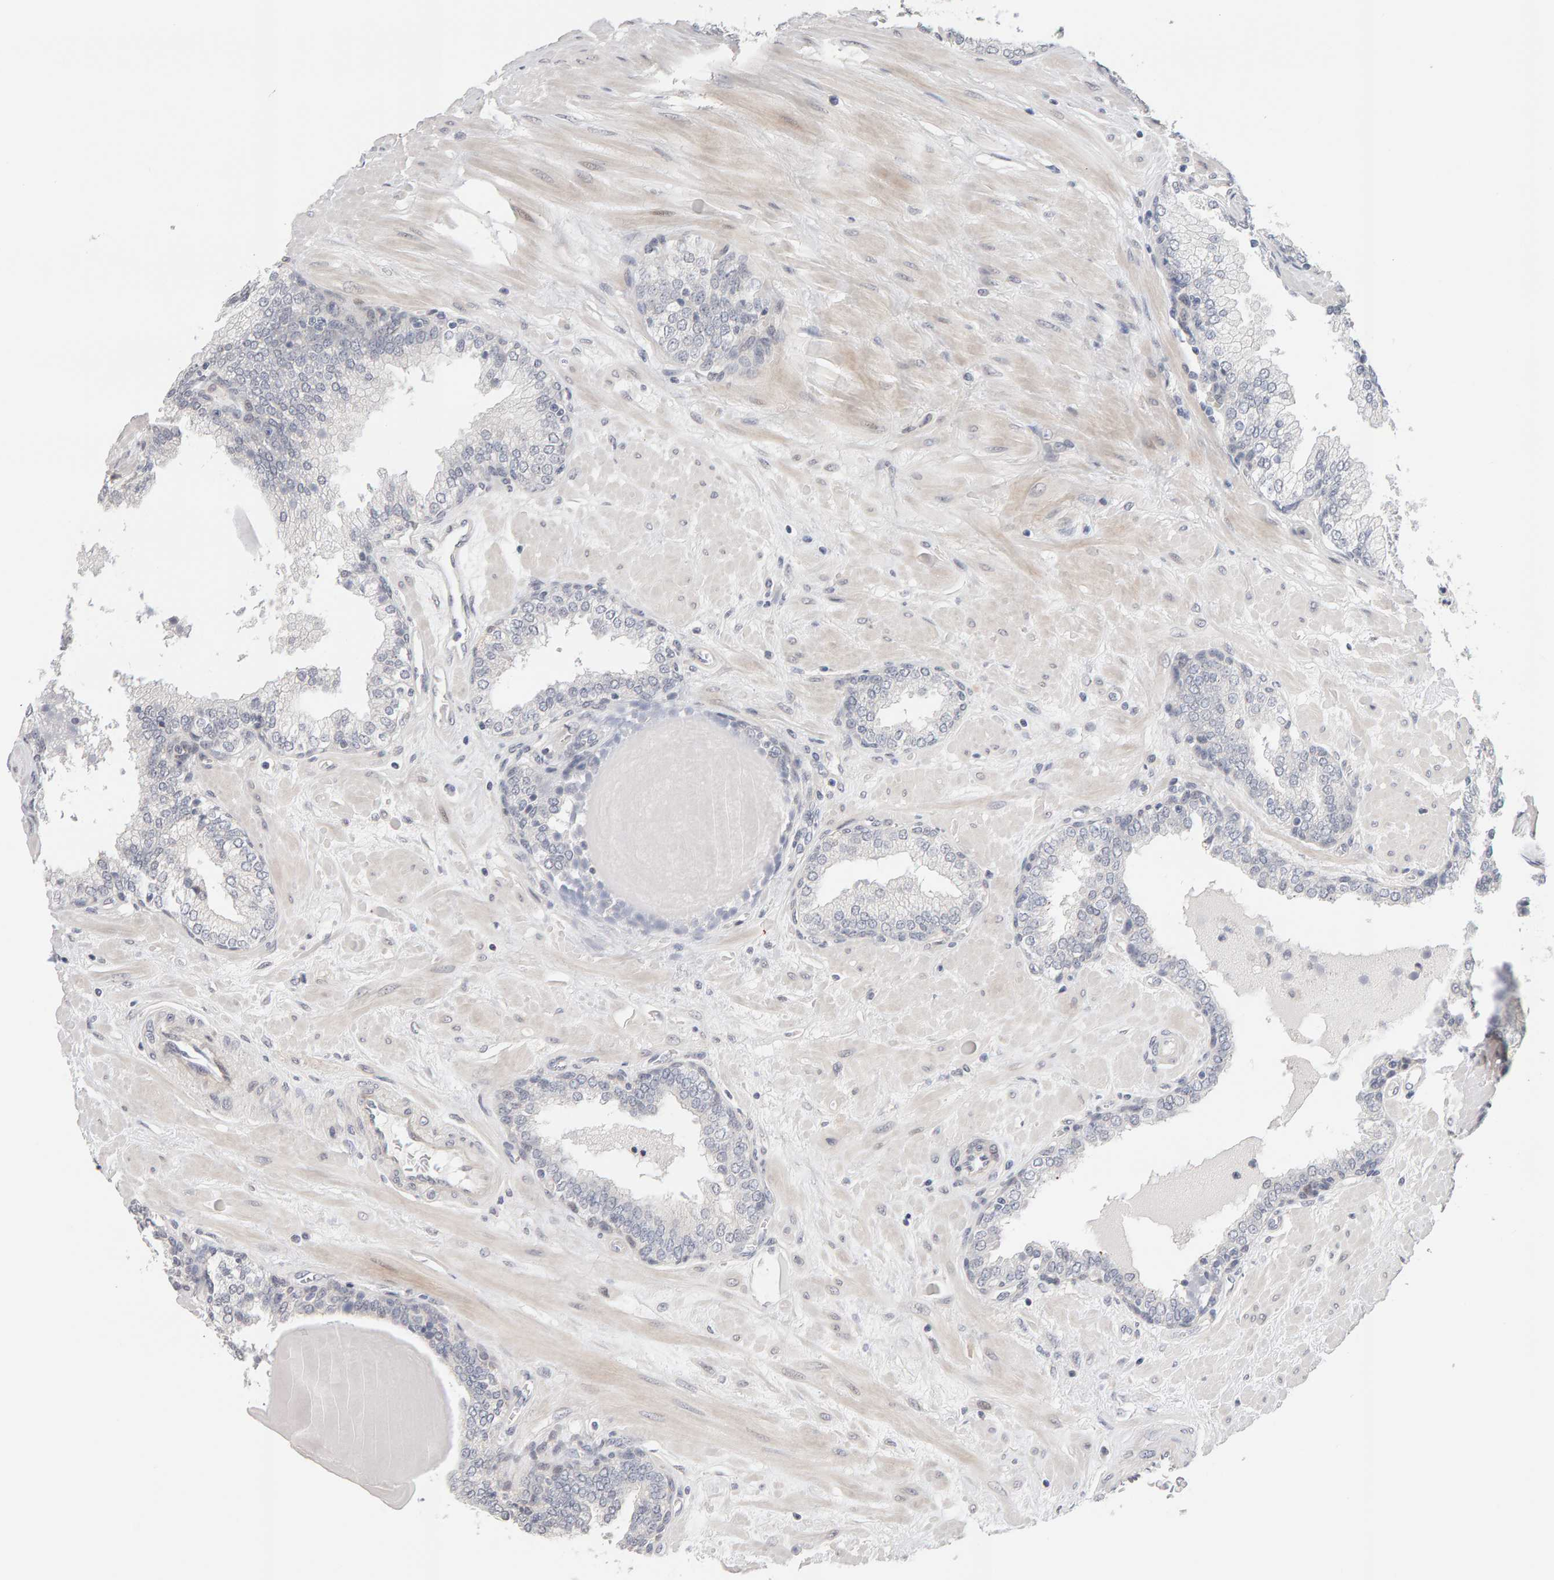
{"staining": {"intensity": "negative", "quantity": "none", "location": "none"}, "tissue": "prostate", "cell_type": "Glandular cells", "image_type": "normal", "snomed": [{"axis": "morphology", "description": "Normal tissue, NOS"}, {"axis": "topography", "description": "Prostate"}], "caption": "Normal prostate was stained to show a protein in brown. There is no significant expression in glandular cells. (Brightfield microscopy of DAB immunohistochemistry (IHC) at high magnification).", "gene": "HNF4A", "patient": {"sex": "male", "age": 51}}